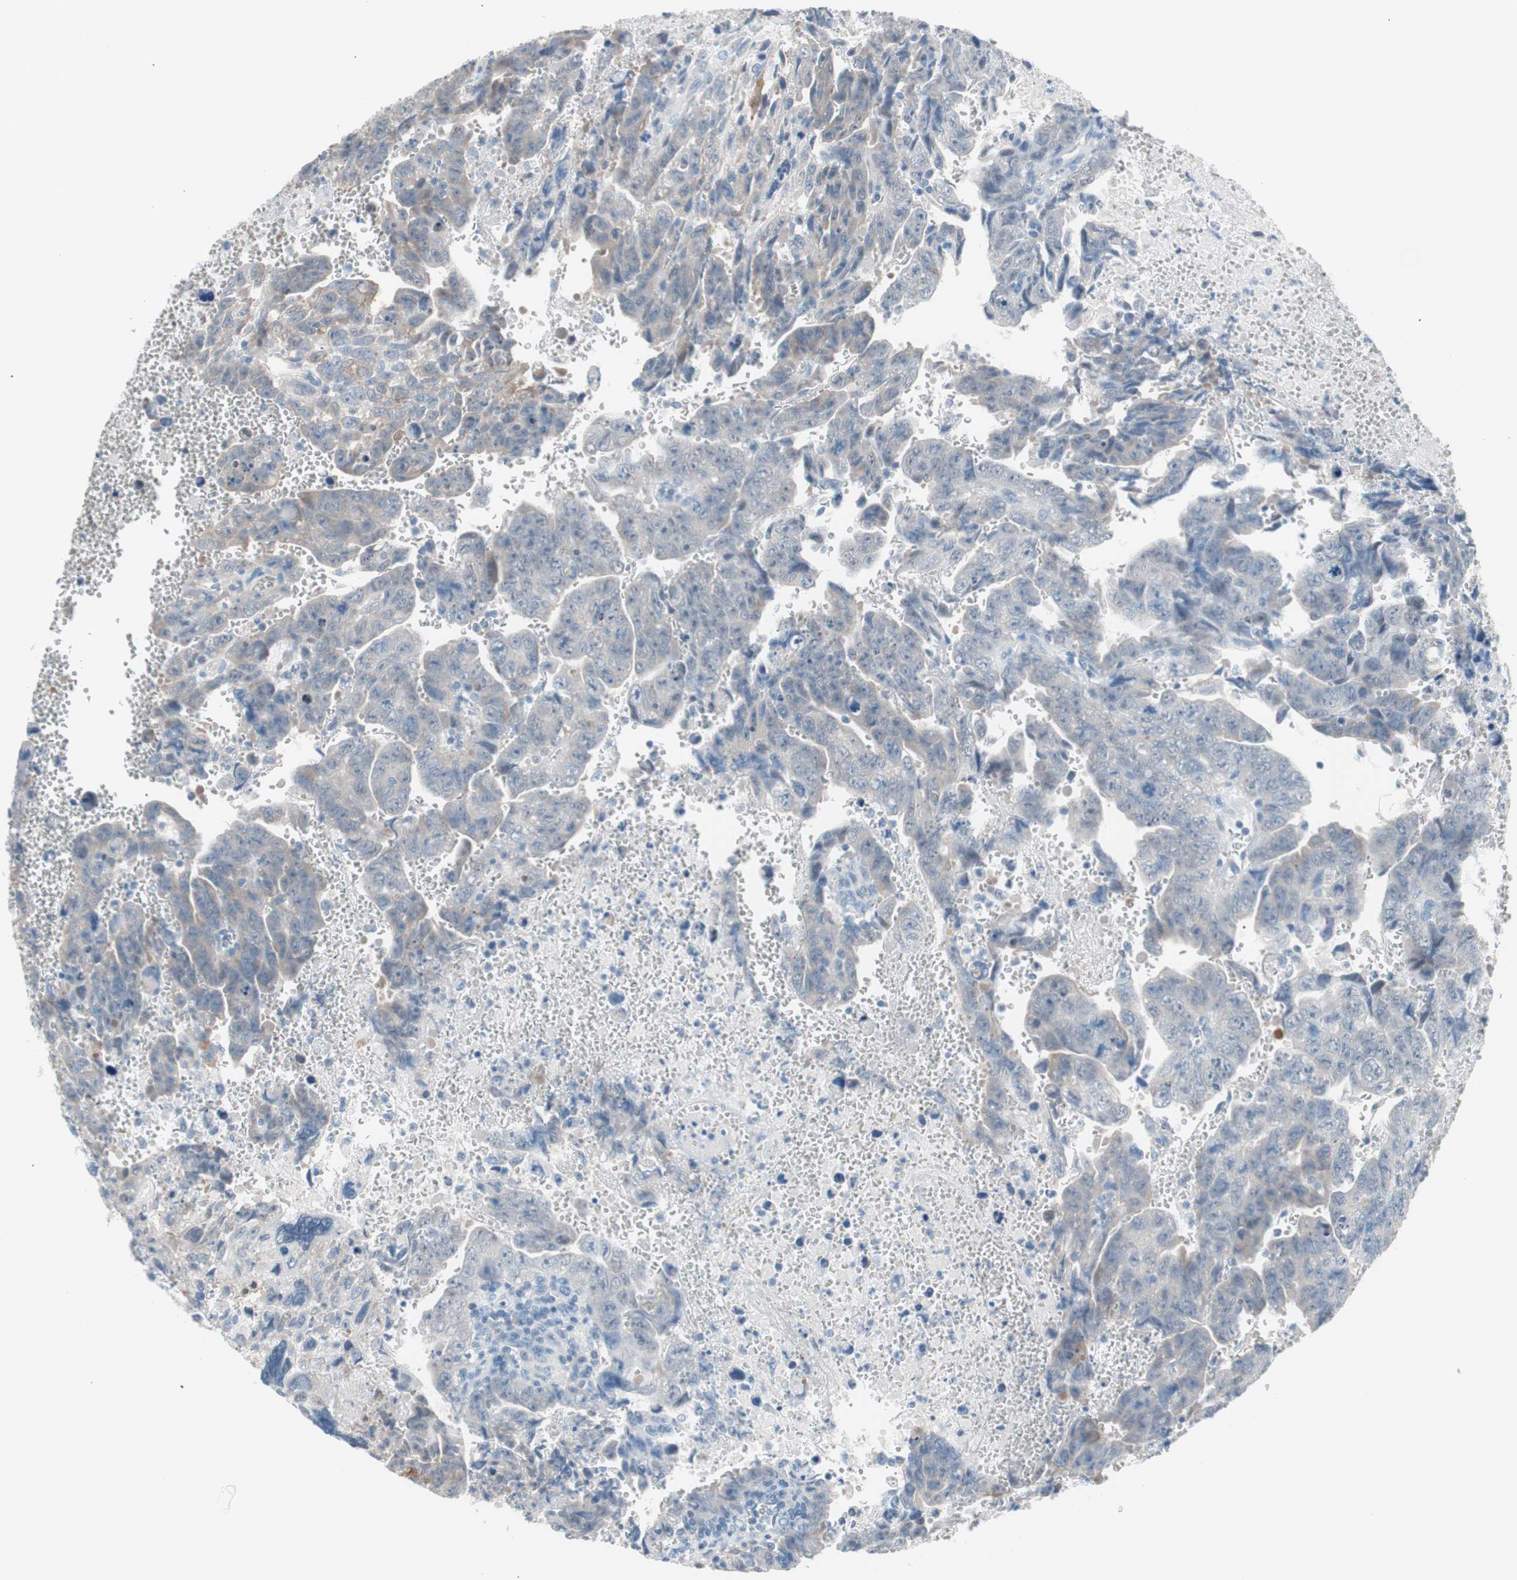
{"staining": {"intensity": "weak", "quantity": "25%-75%", "location": "cytoplasmic/membranous"}, "tissue": "testis cancer", "cell_type": "Tumor cells", "image_type": "cancer", "snomed": [{"axis": "morphology", "description": "Carcinoma, Embryonal, NOS"}, {"axis": "topography", "description": "Testis"}], "caption": "IHC micrograph of neoplastic tissue: human embryonal carcinoma (testis) stained using IHC reveals low levels of weak protein expression localized specifically in the cytoplasmic/membranous of tumor cells, appearing as a cytoplasmic/membranous brown color.", "gene": "VIL1", "patient": {"sex": "male", "age": 28}}